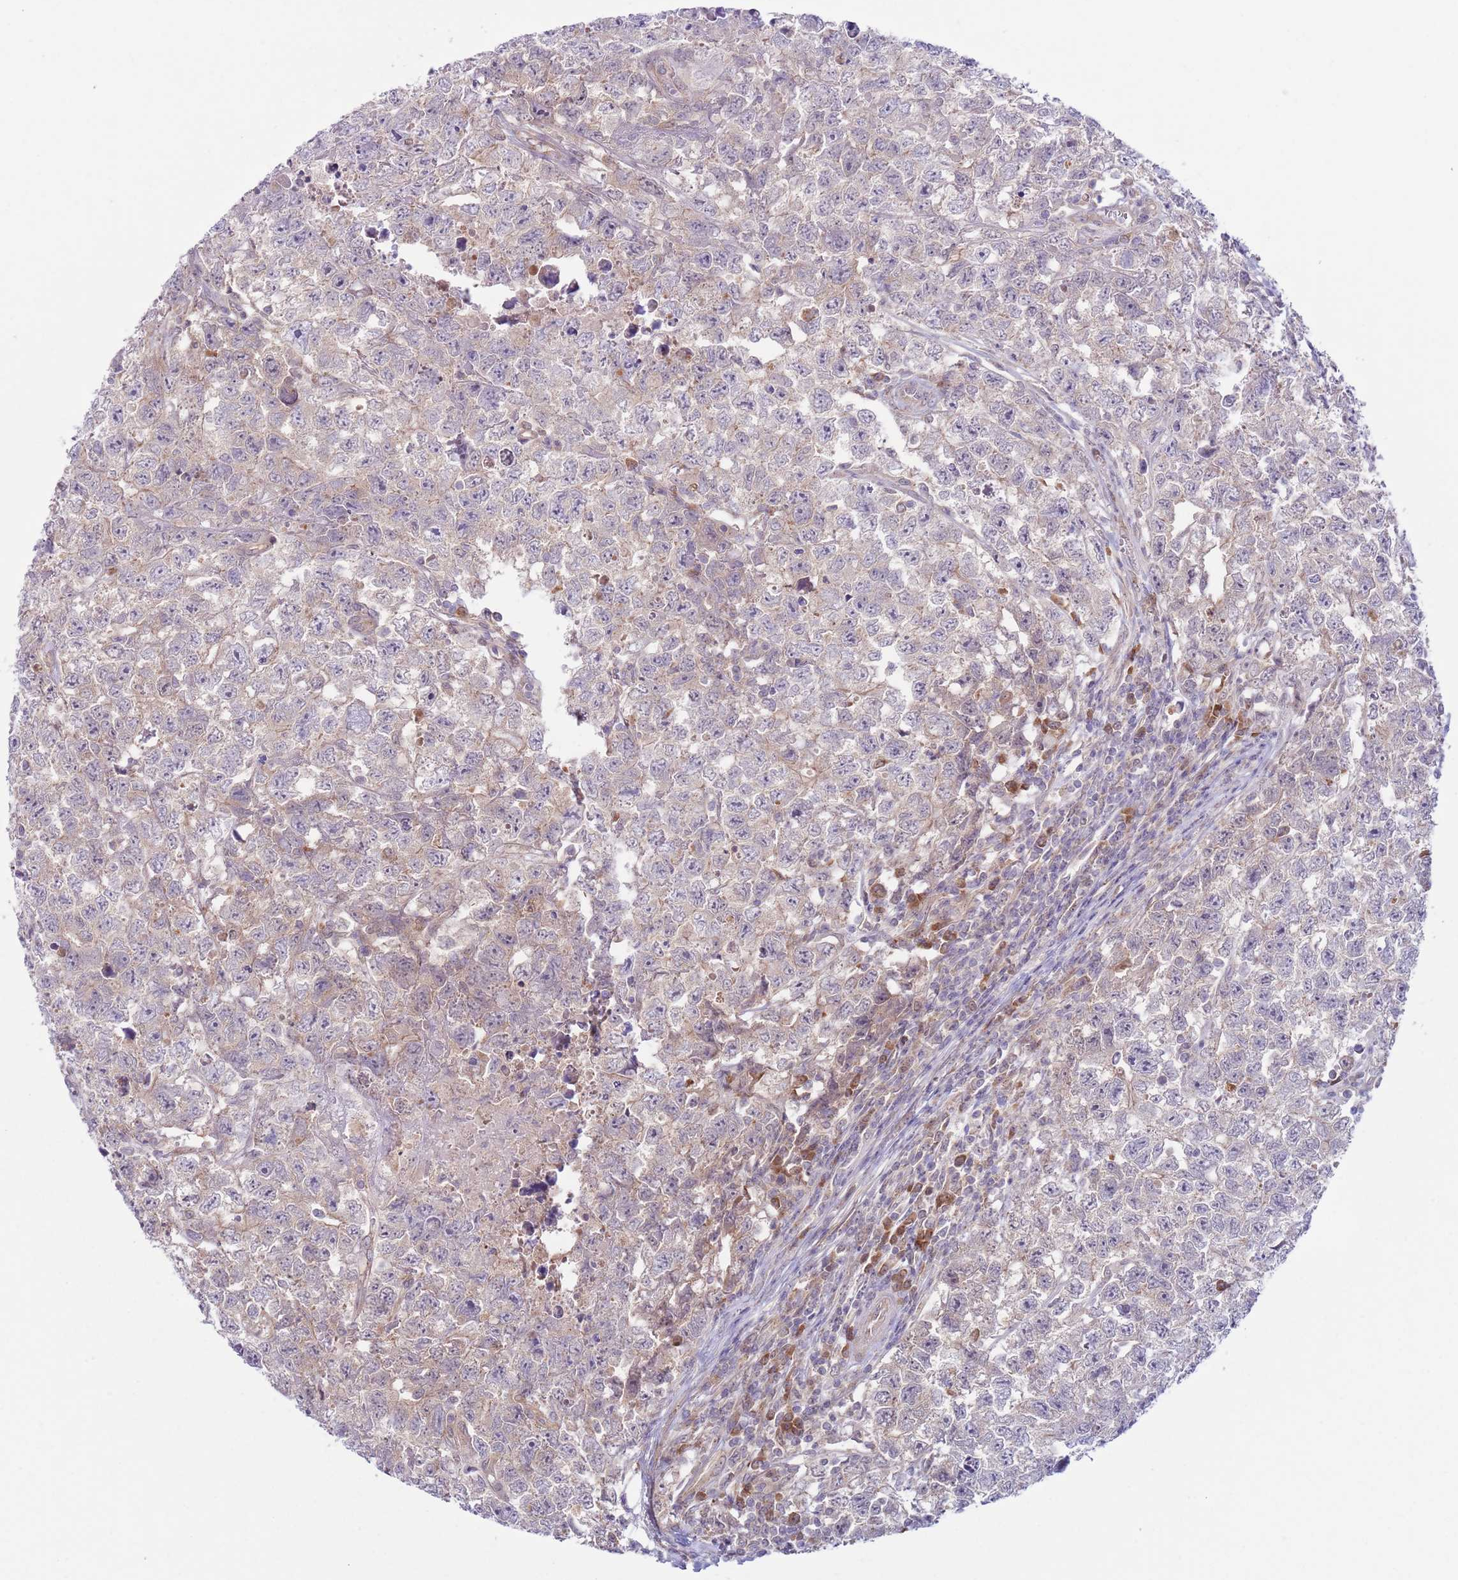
{"staining": {"intensity": "weak", "quantity": "<25%", "location": "cytoplasmic/membranous"}, "tissue": "testis cancer", "cell_type": "Tumor cells", "image_type": "cancer", "snomed": [{"axis": "morphology", "description": "Carcinoma, Embryonal, NOS"}, {"axis": "topography", "description": "Testis"}], "caption": "A high-resolution image shows IHC staining of embryonal carcinoma (testis), which displays no significant staining in tumor cells. (IHC, brightfield microscopy, high magnification).", "gene": "COPE", "patient": {"sex": "male", "age": 22}}